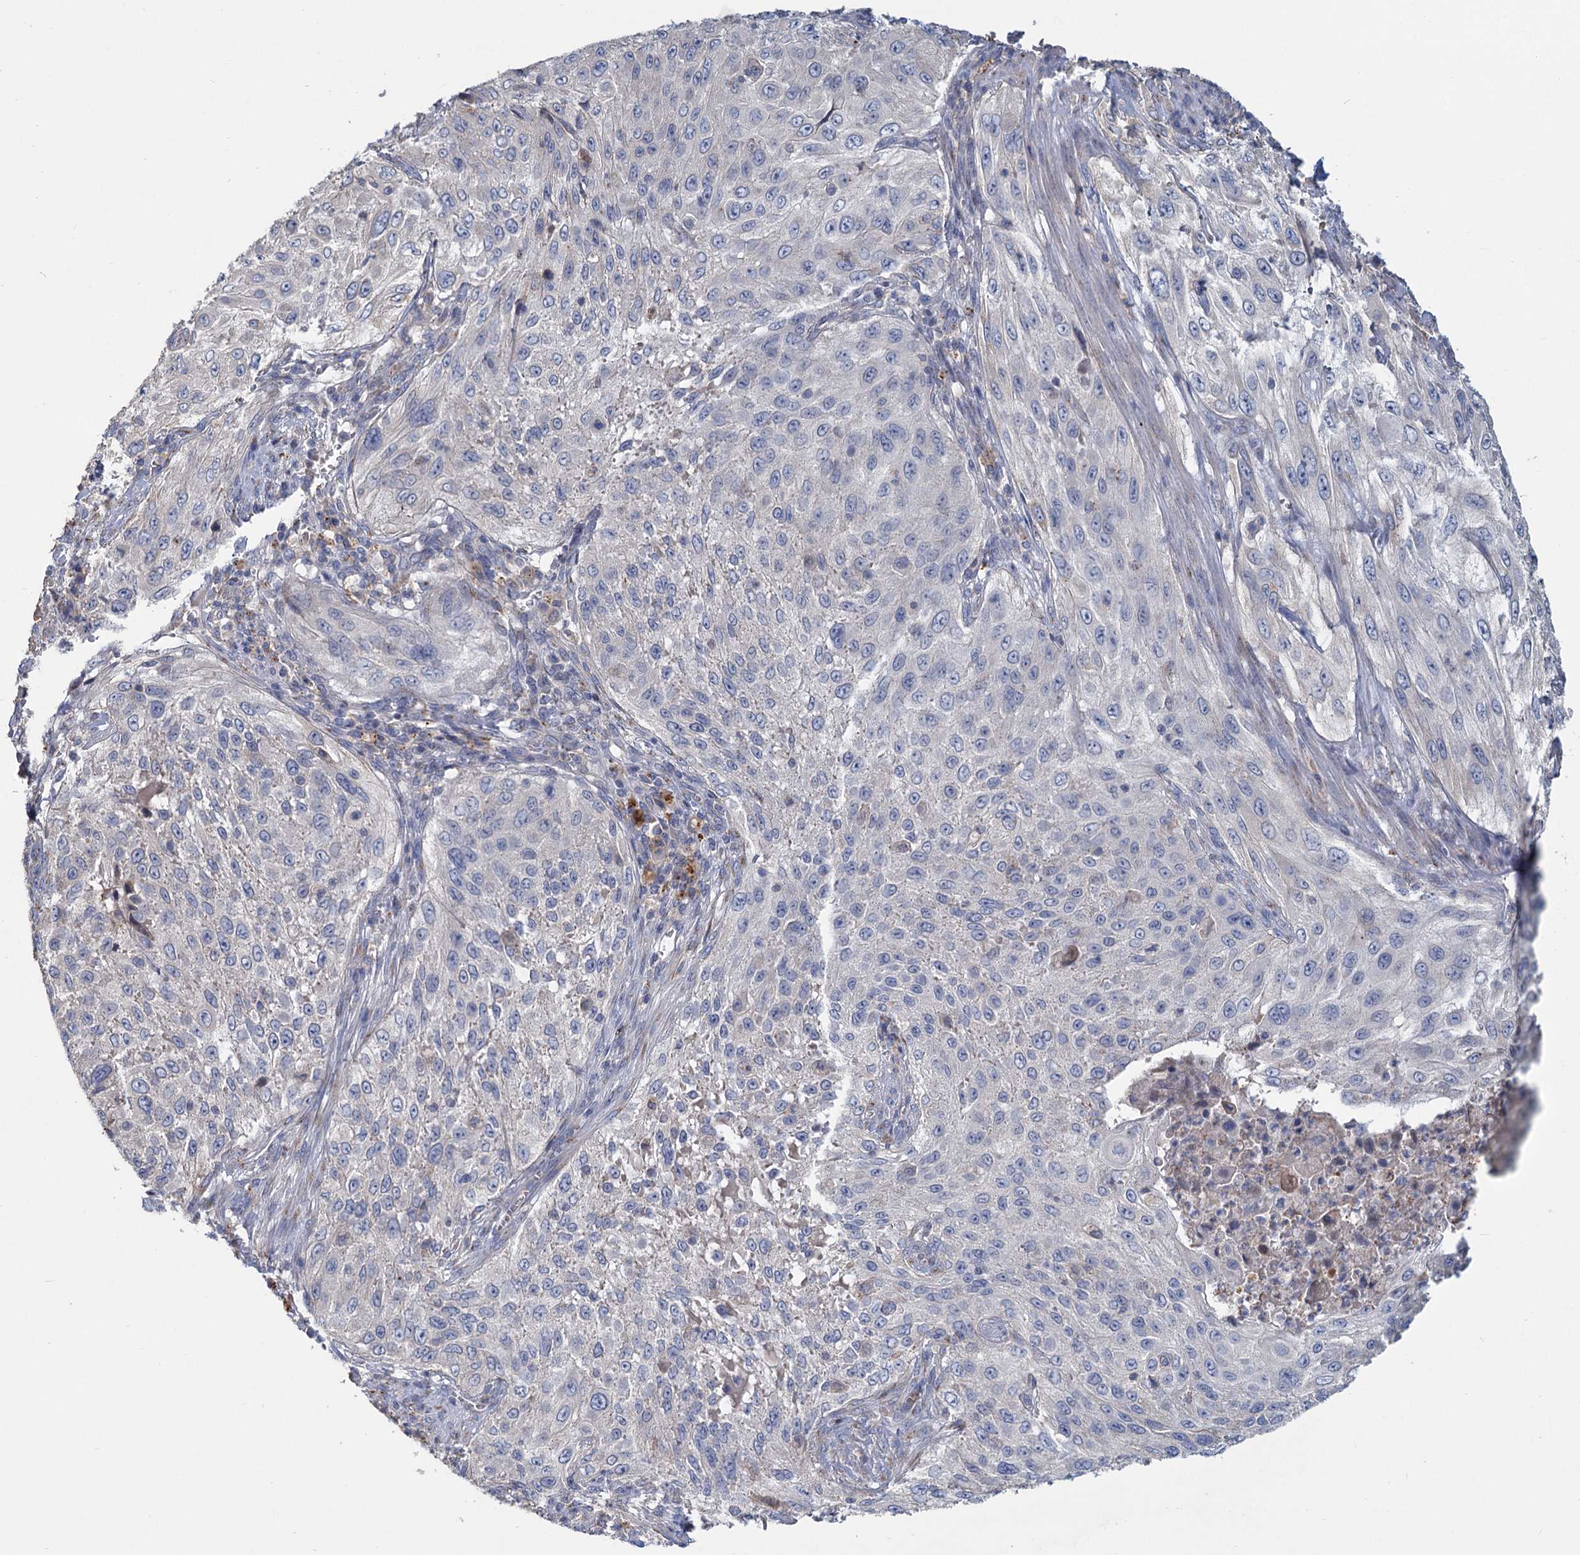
{"staining": {"intensity": "negative", "quantity": "none", "location": "none"}, "tissue": "cervical cancer", "cell_type": "Tumor cells", "image_type": "cancer", "snomed": [{"axis": "morphology", "description": "Squamous cell carcinoma, NOS"}, {"axis": "topography", "description": "Cervix"}], "caption": "Immunohistochemical staining of human cervical cancer demonstrates no significant staining in tumor cells.", "gene": "HES2", "patient": {"sex": "female", "age": 42}}